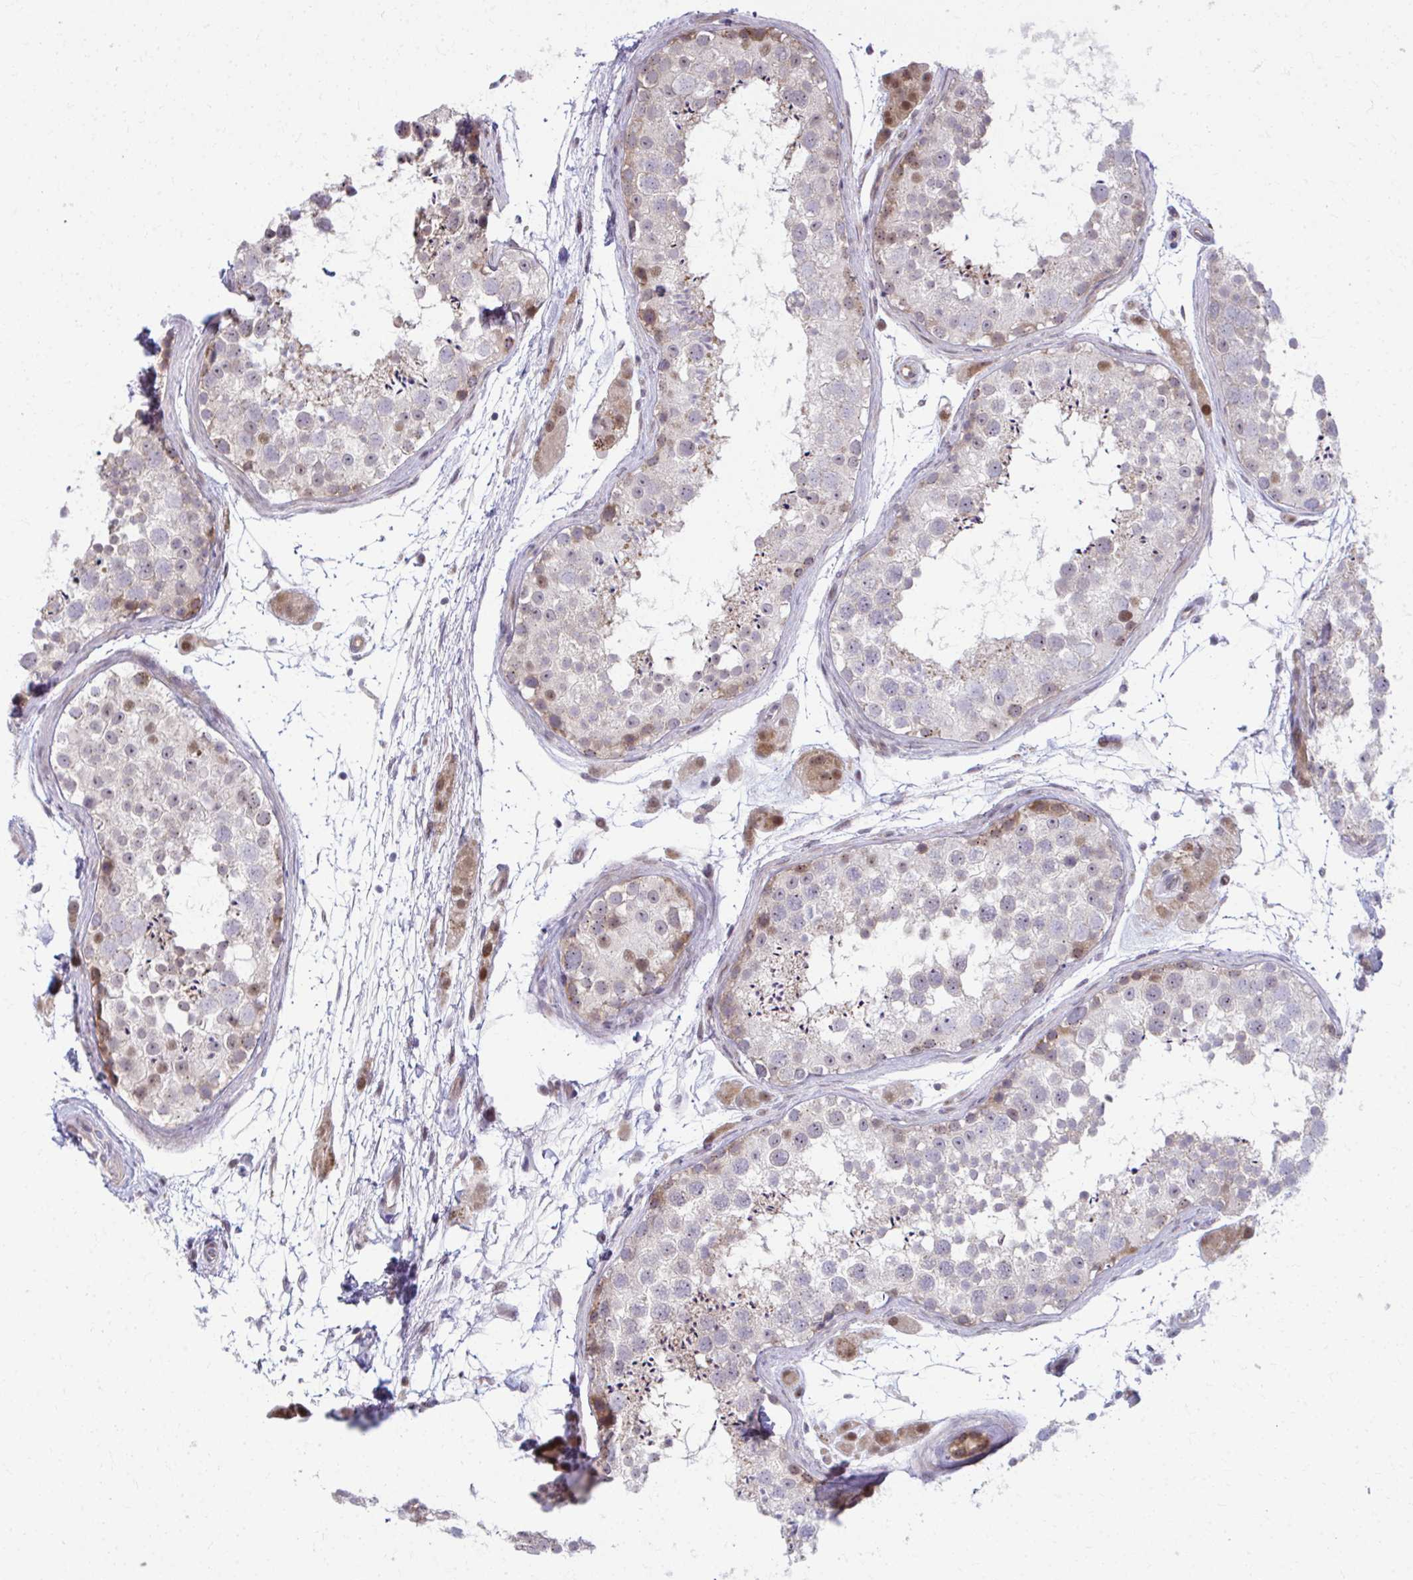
{"staining": {"intensity": "moderate", "quantity": "<25%", "location": "cytoplasmic/membranous,nuclear"}, "tissue": "testis", "cell_type": "Cells in seminiferous ducts", "image_type": "normal", "snomed": [{"axis": "morphology", "description": "Normal tissue, NOS"}, {"axis": "topography", "description": "Testis"}], "caption": "Testis stained with immunohistochemistry (IHC) exhibits moderate cytoplasmic/membranous,nuclear expression in approximately <25% of cells in seminiferous ducts.", "gene": "MAF1", "patient": {"sex": "male", "age": 41}}